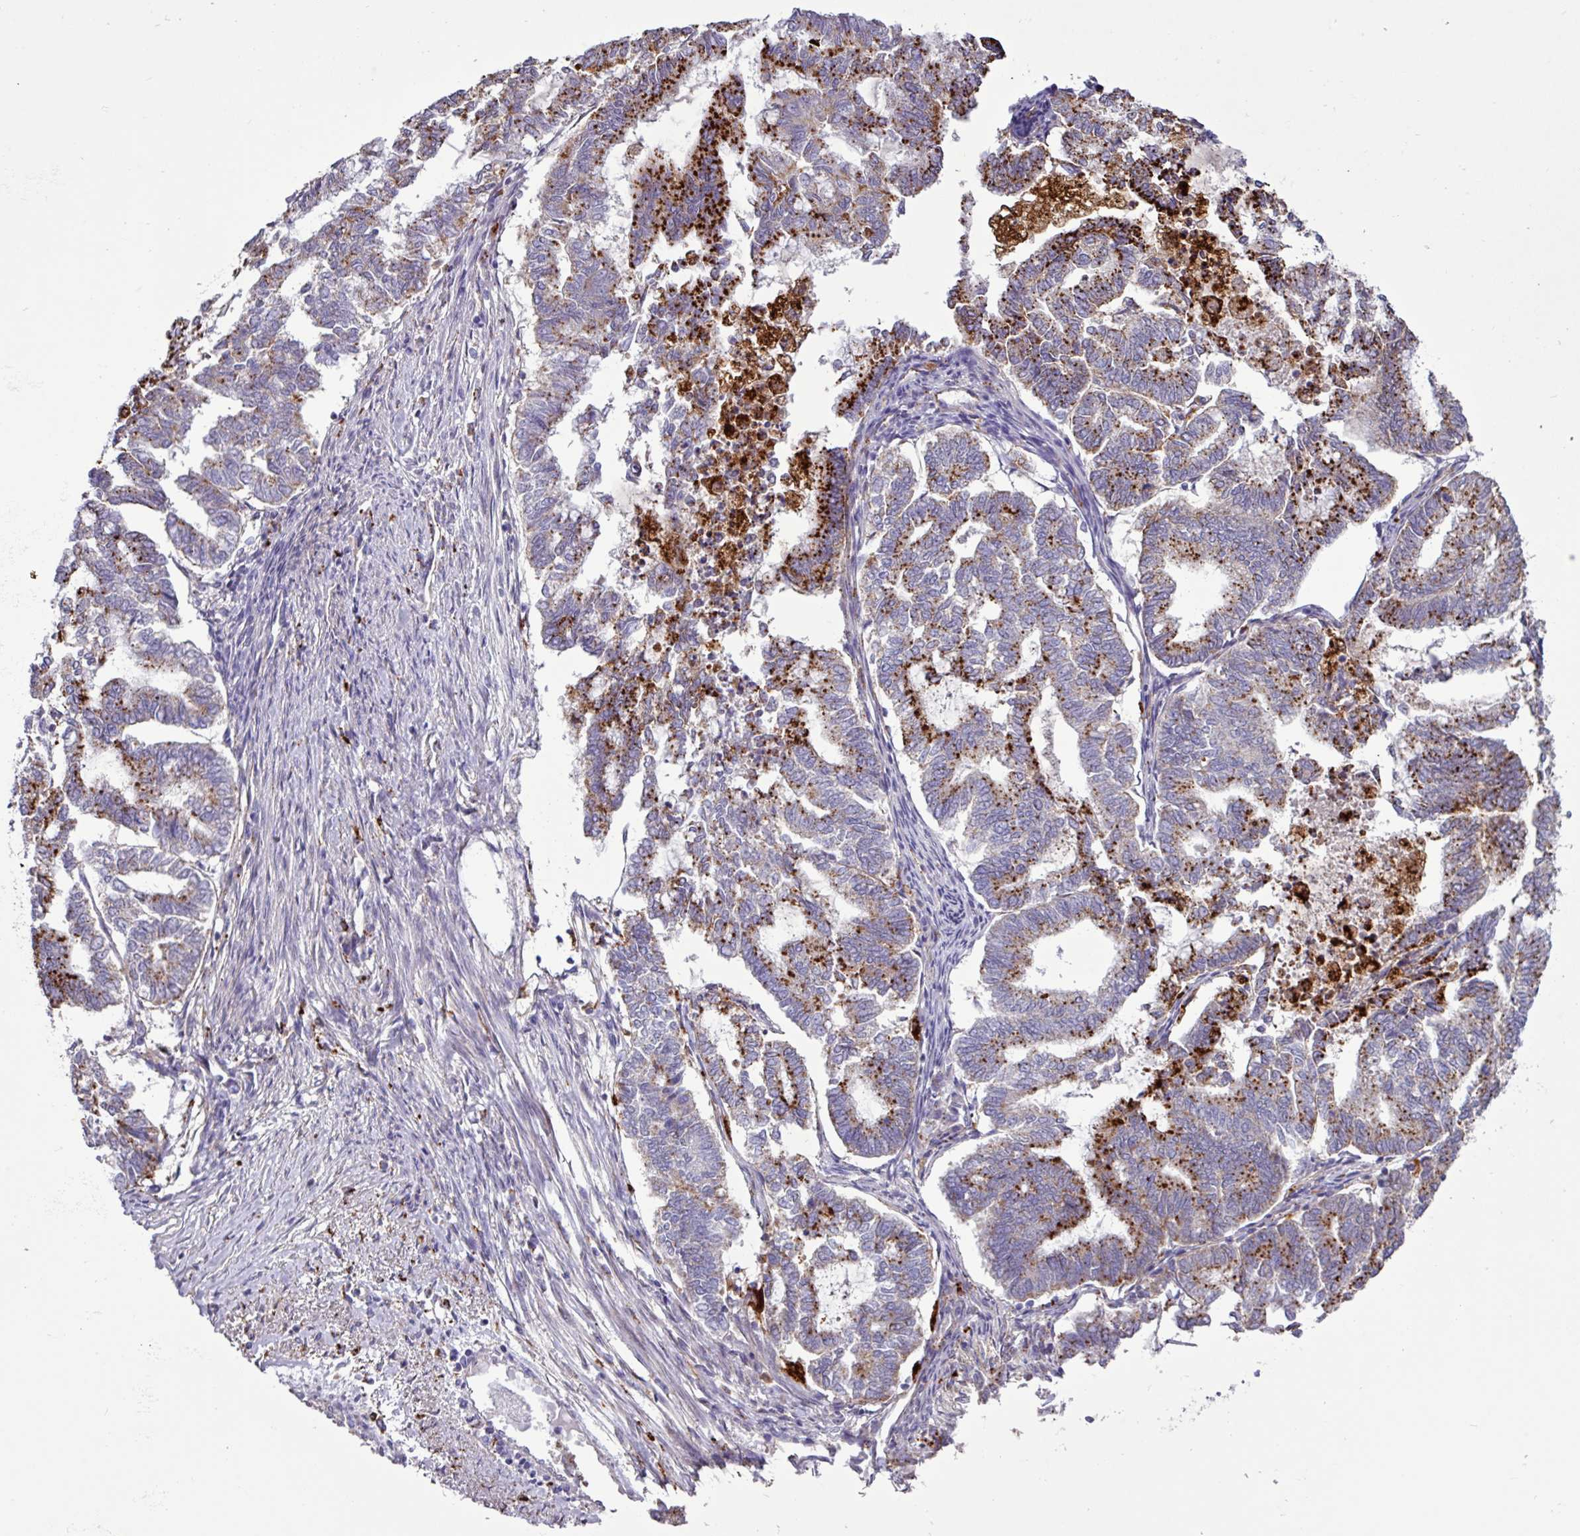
{"staining": {"intensity": "strong", "quantity": ">75%", "location": "cytoplasmic/membranous"}, "tissue": "endometrial cancer", "cell_type": "Tumor cells", "image_type": "cancer", "snomed": [{"axis": "morphology", "description": "Adenocarcinoma, NOS"}, {"axis": "topography", "description": "Endometrium"}], "caption": "Adenocarcinoma (endometrial) stained for a protein (brown) exhibits strong cytoplasmic/membranous positive positivity in approximately >75% of tumor cells.", "gene": "AMIGO2", "patient": {"sex": "female", "age": 79}}